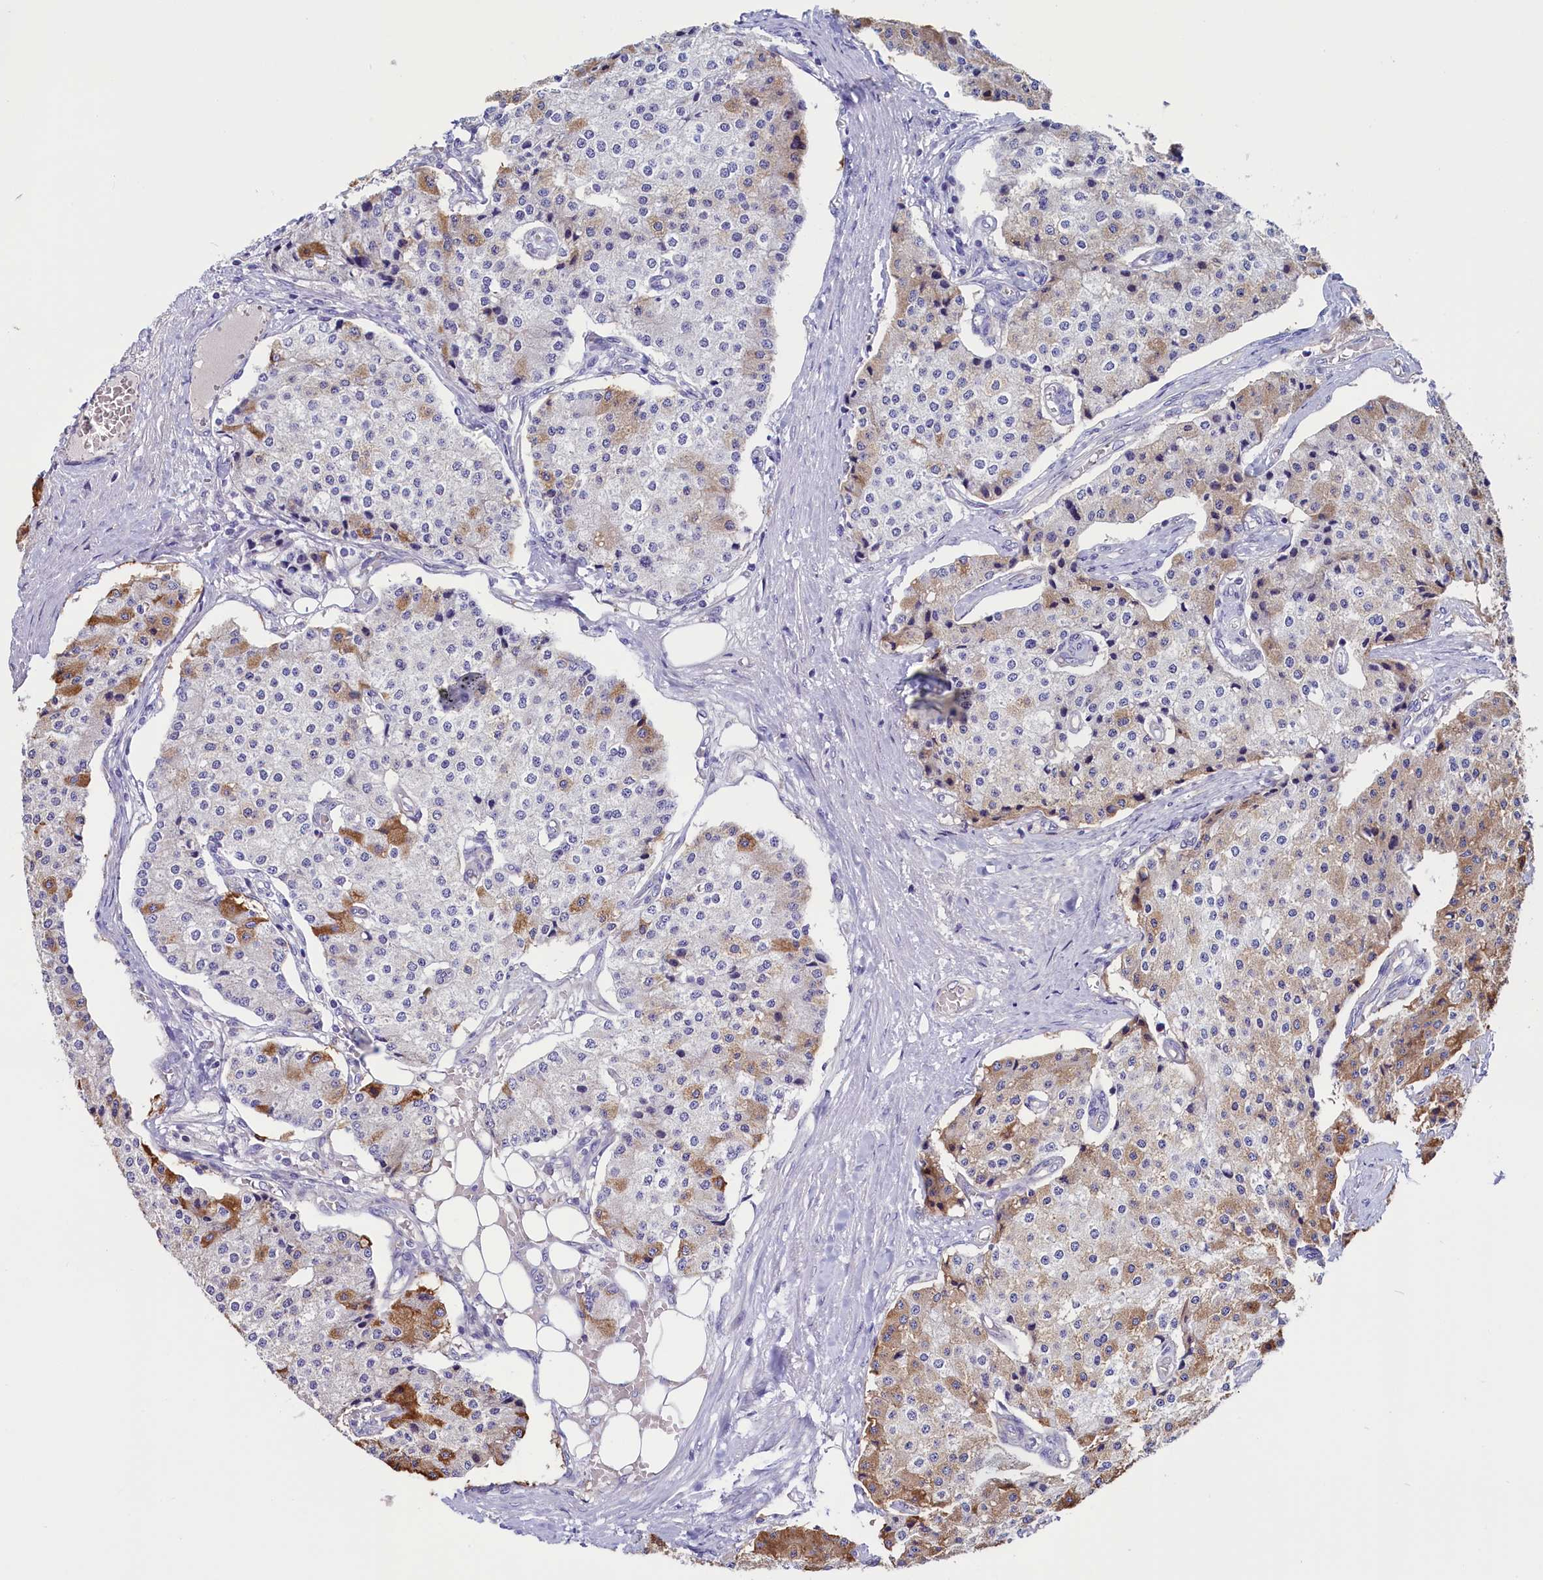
{"staining": {"intensity": "moderate", "quantity": "<25%", "location": "cytoplasmic/membranous"}, "tissue": "carcinoid", "cell_type": "Tumor cells", "image_type": "cancer", "snomed": [{"axis": "morphology", "description": "Carcinoid, malignant, NOS"}, {"axis": "topography", "description": "Colon"}], "caption": "This histopathology image reveals immunohistochemistry staining of human carcinoid, with low moderate cytoplasmic/membranous staining in approximately <25% of tumor cells.", "gene": "PDILT", "patient": {"sex": "female", "age": 52}}